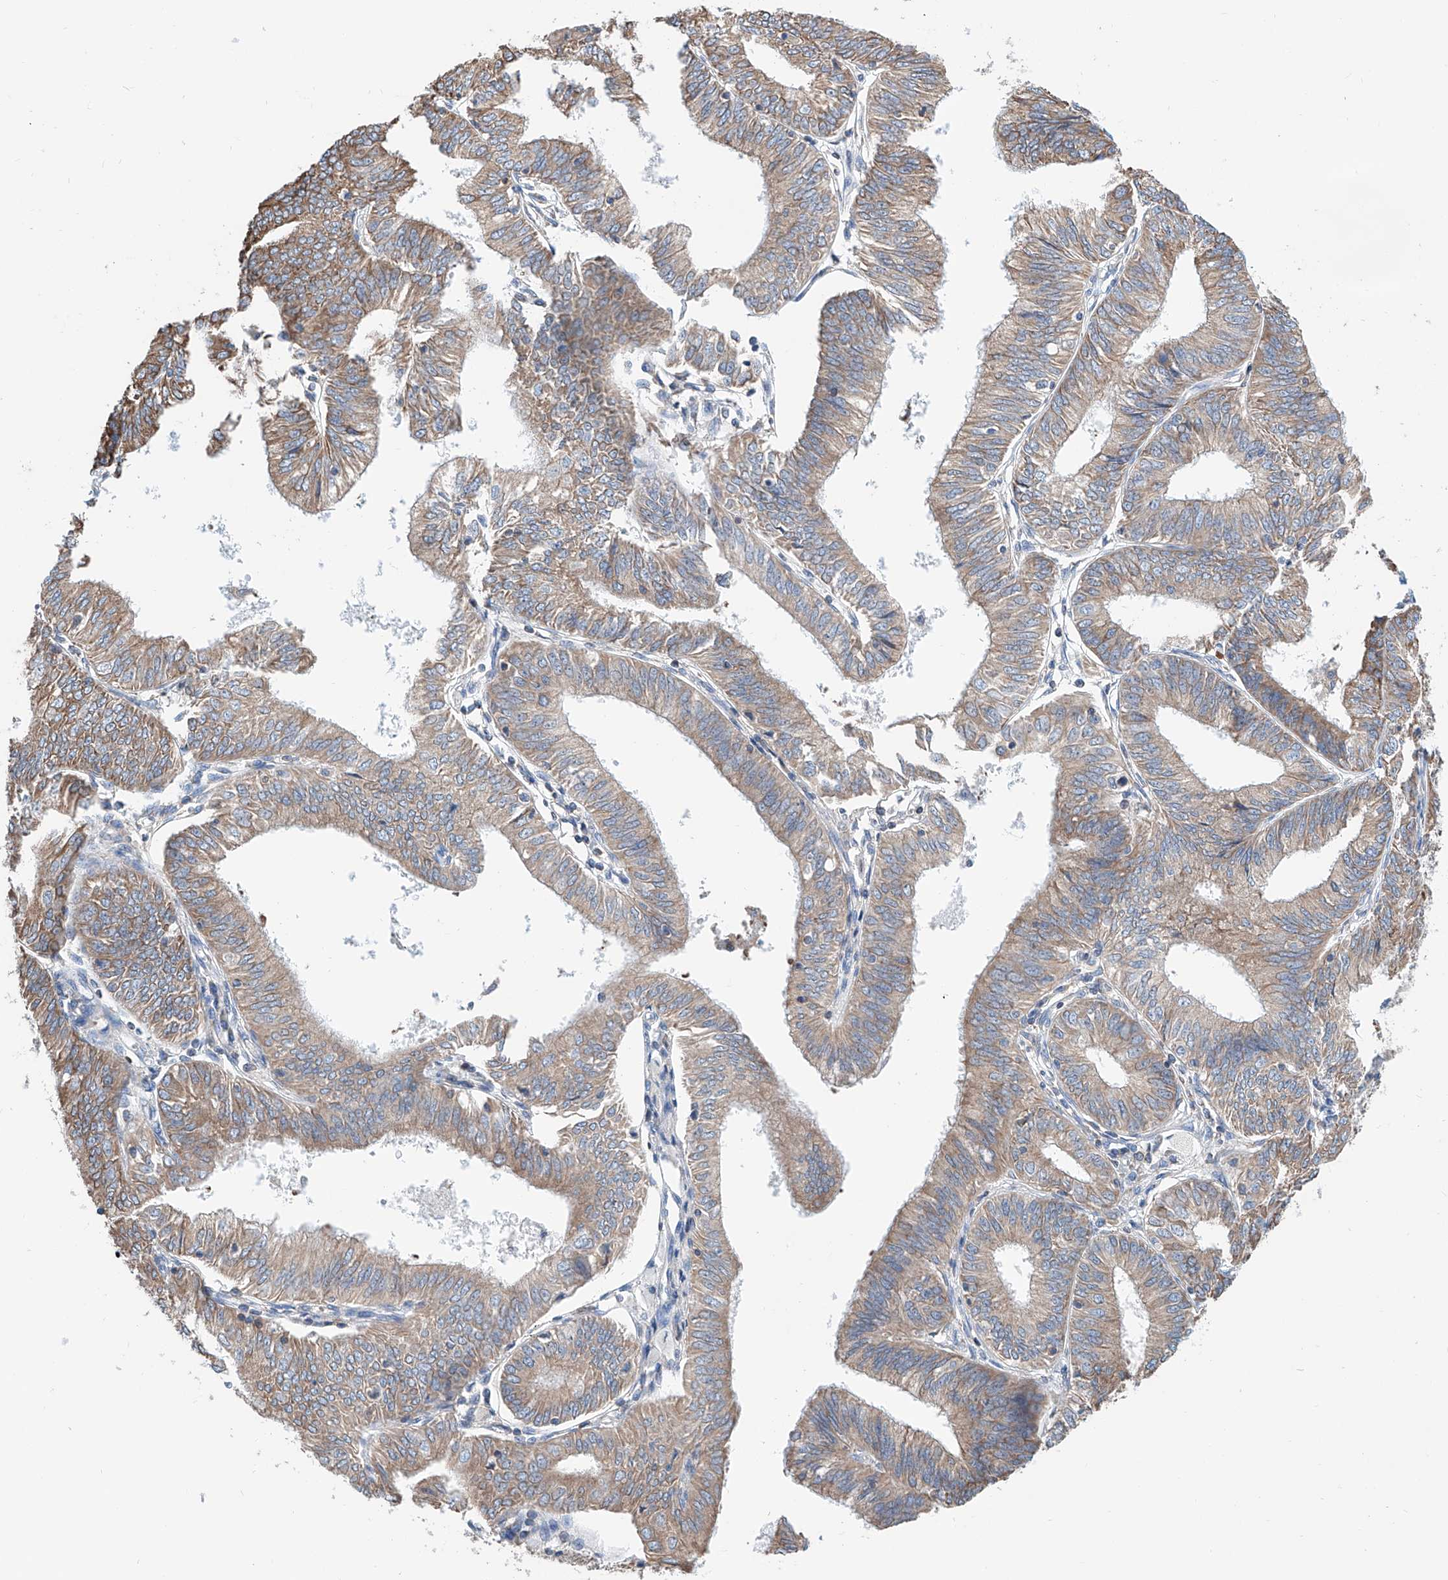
{"staining": {"intensity": "weak", "quantity": ">75%", "location": "cytoplasmic/membranous"}, "tissue": "endometrial cancer", "cell_type": "Tumor cells", "image_type": "cancer", "snomed": [{"axis": "morphology", "description": "Adenocarcinoma, NOS"}, {"axis": "topography", "description": "Endometrium"}], "caption": "This is an image of immunohistochemistry staining of endometrial cancer, which shows weak staining in the cytoplasmic/membranous of tumor cells.", "gene": "MAD2L1", "patient": {"sex": "female", "age": 51}}